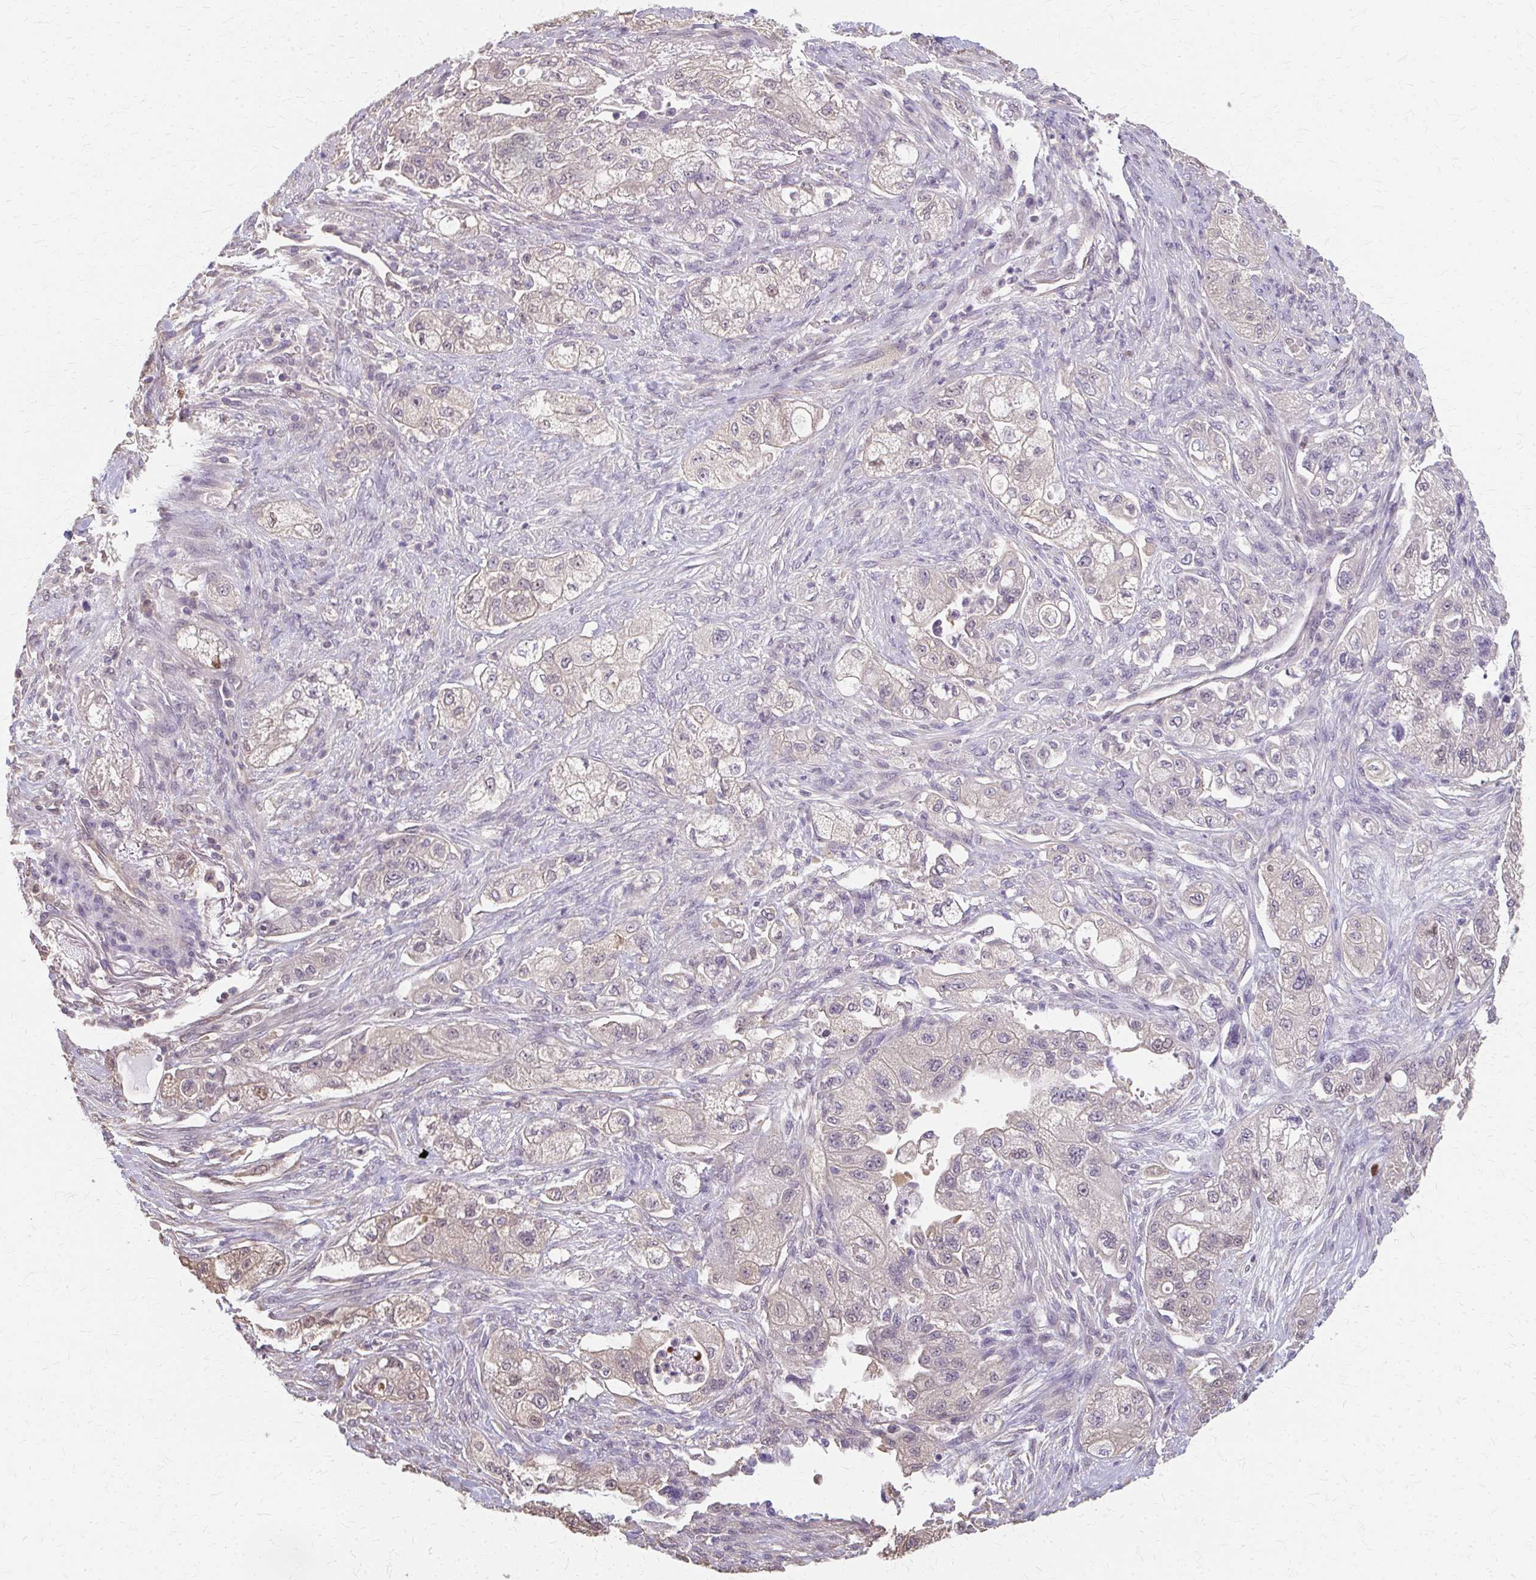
{"staining": {"intensity": "weak", "quantity": "<25%", "location": "cytoplasmic/membranous"}, "tissue": "pancreatic cancer", "cell_type": "Tumor cells", "image_type": "cancer", "snomed": [{"axis": "morphology", "description": "Adenocarcinoma, NOS"}, {"axis": "topography", "description": "Pancreas"}], "caption": "This is an IHC image of human adenocarcinoma (pancreatic). There is no positivity in tumor cells.", "gene": "RABGAP1L", "patient": {"sex": "female", "age": 78}}